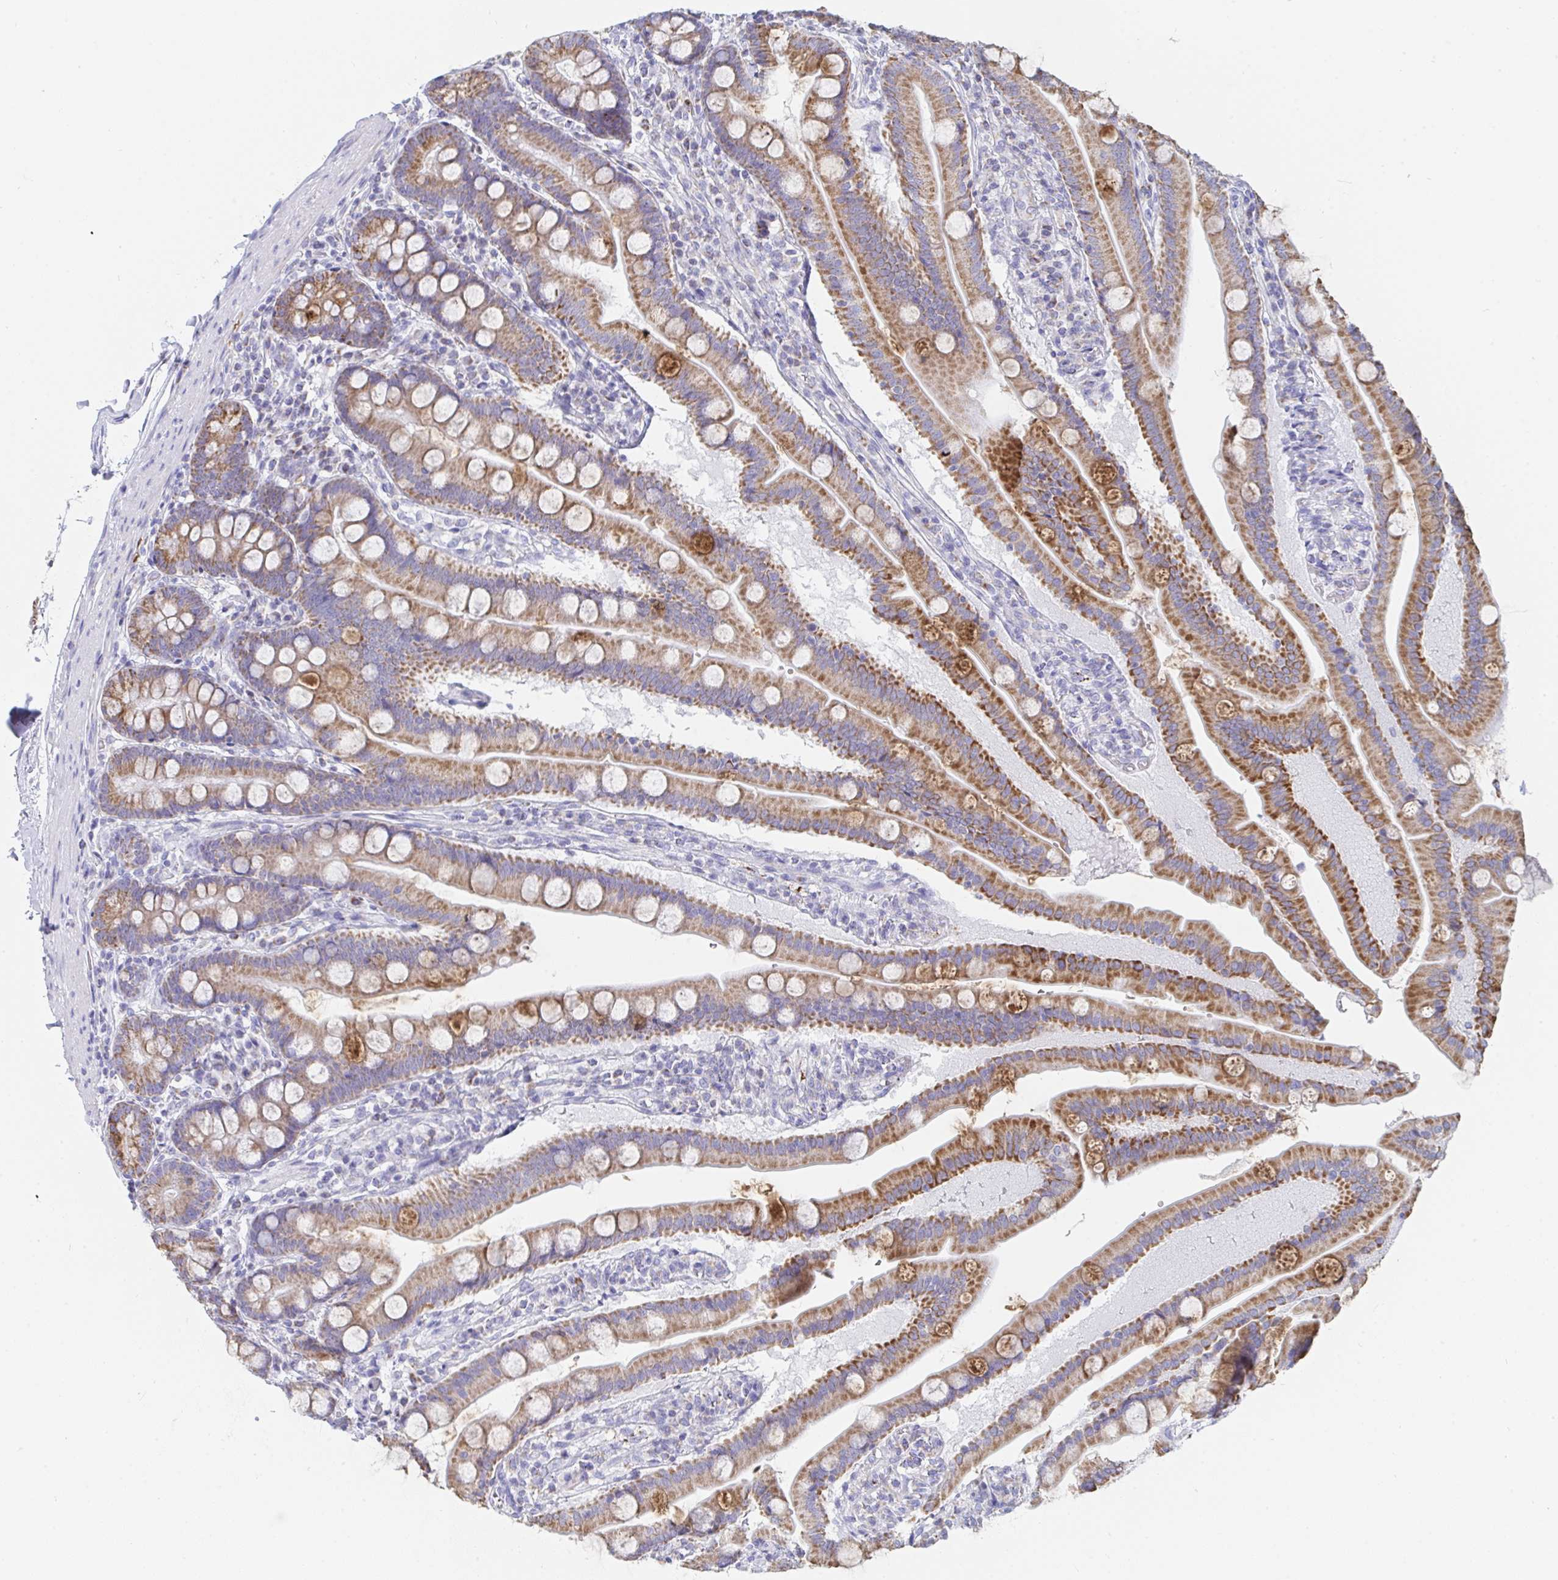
{"staining": {"intensity": "moderate", "quantity": ">75%", "location": "cytoplasmic/membranous"}, "tissue": "duodenum", "cell_type": "Glandular cells", "image_type": "normal", "snomed": [{"axis": "morphology", "description": "Normal tissue, NOS"}, {"axis": "topography", "description": "Duodenum"}], "caption": "Moderate cytoplasmic/membranous staining for a protein is present in approximately >75% of glandular cells of benign duodenum using IHC.", "gene": "AIFM1", "patient": {"sex": "female", "age": 67}}